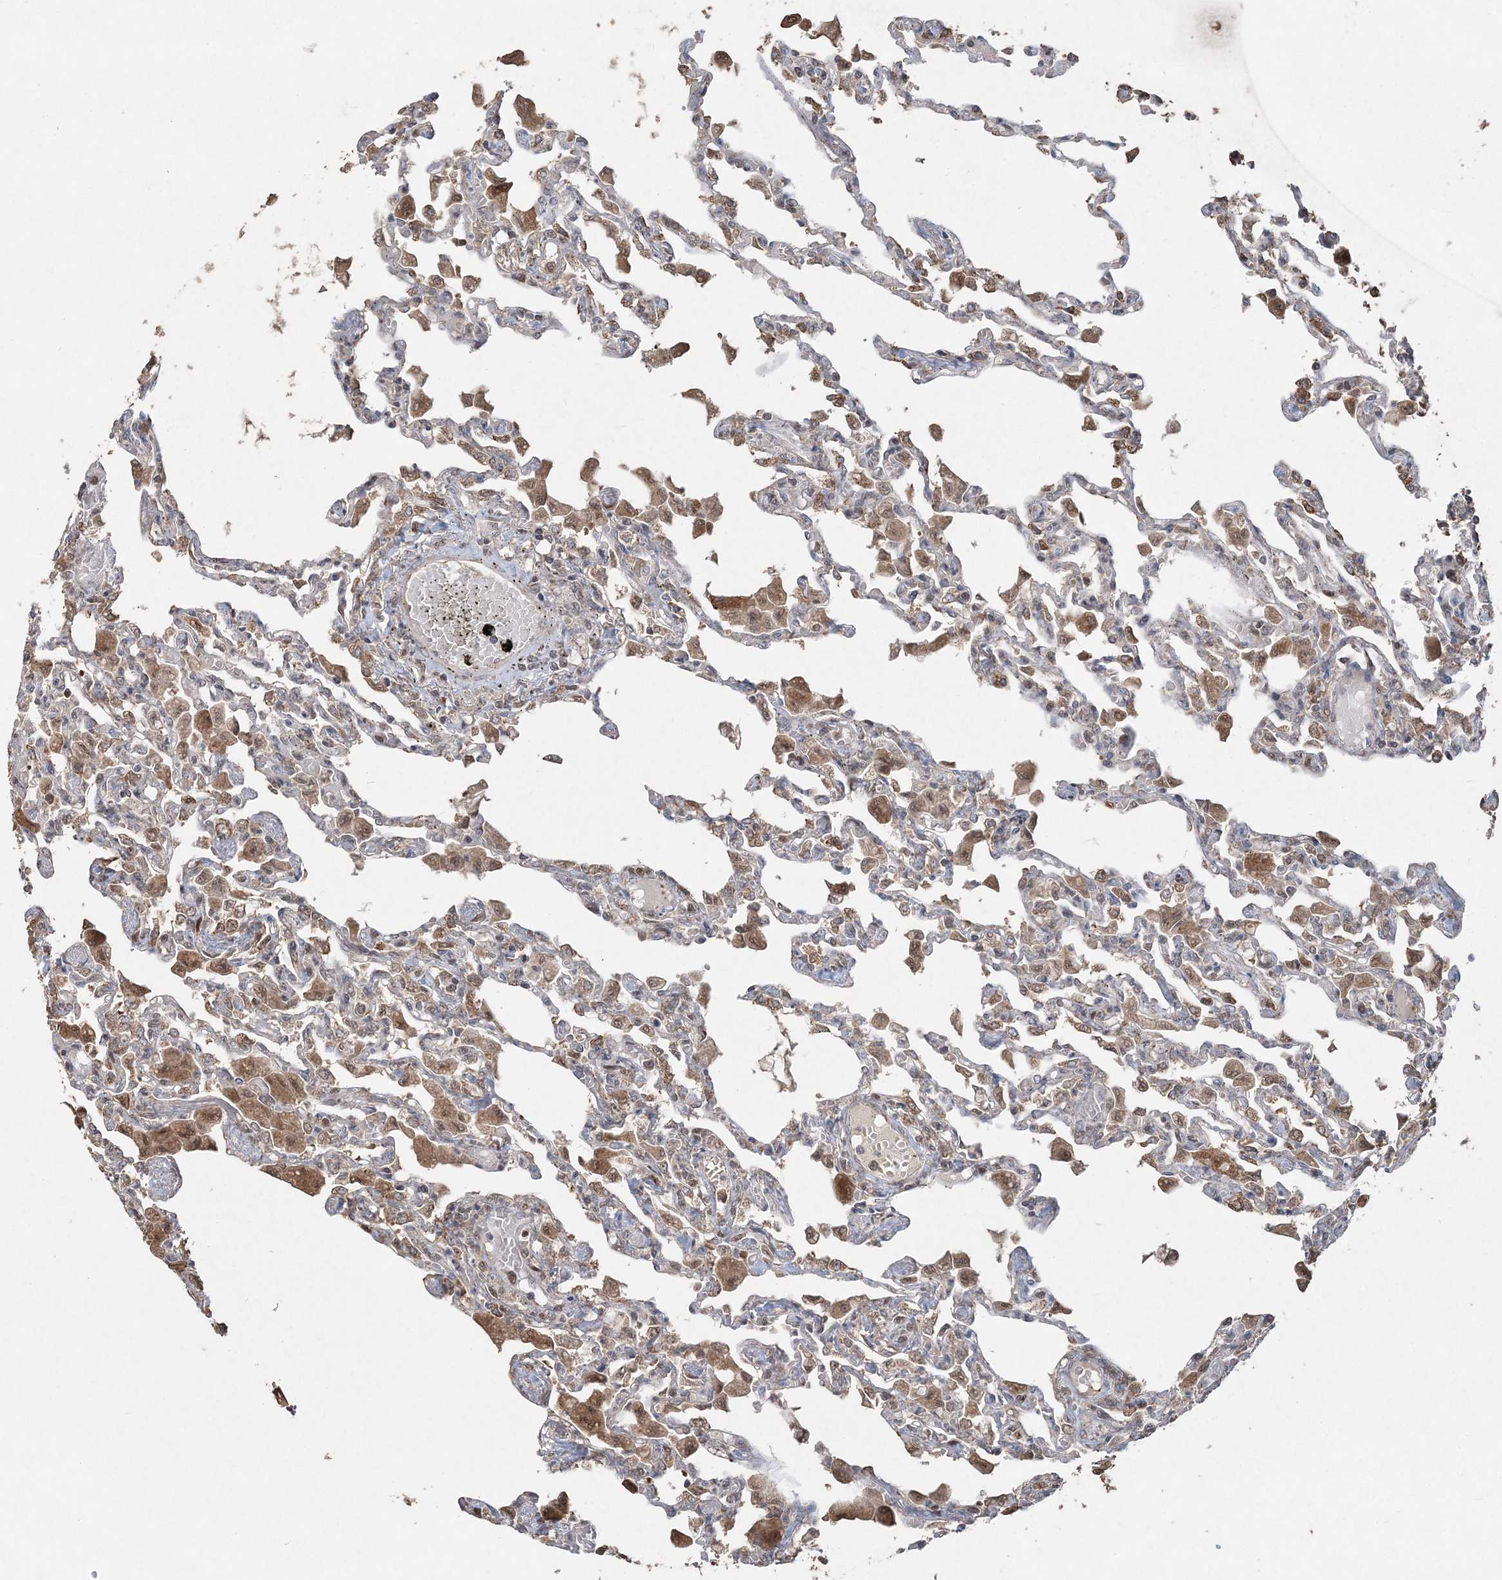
{"staining": {"intensity": "moderate", "quantity": "<25%", "location": "nuclear"}, "tissue": "lung", "cell_type": "Alveolar cells", "image_type": "normal", "snomed": [{"axis": "morphology", "description": "Normal tissue, NOS"}, {"axis": "topography", "description": "Bronchus"}, {"axis": "topography", "description": "Lung"}], "caption": "An immunohistochemistry (IHC) photomicrograph of normal tissue is shown. Protein staining in brown shows moderate nuclear positivity in lung within alveolar cells. (DAB (3,3'-diaminobenzidine) = brown stain, brightfield microscopy at high magnification).", "gene": "SLU7", "patient": {"sex": "female", "age": 49}}